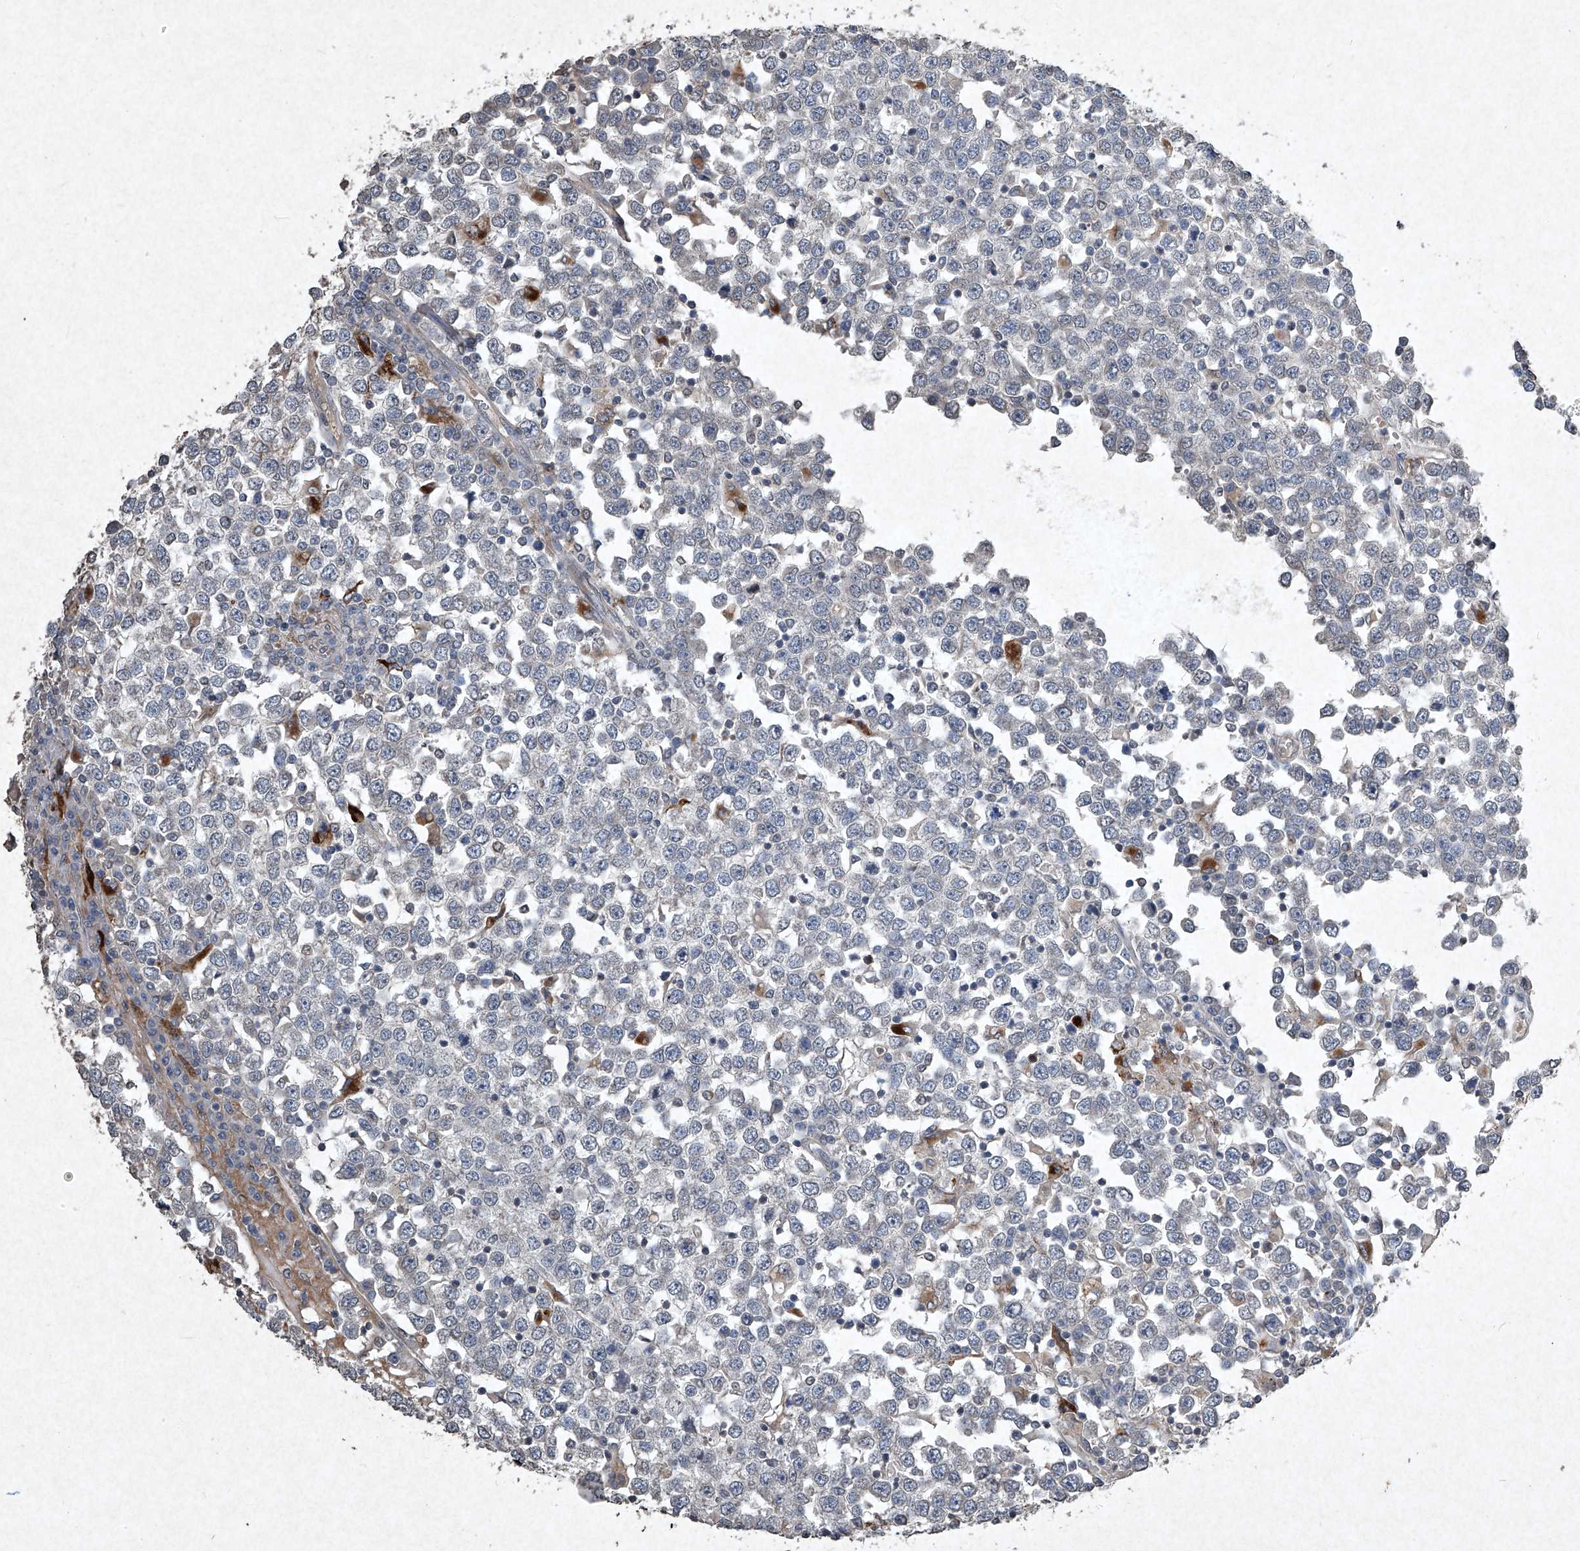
{"staining": {"intensity": "negative", "quantity": "none", "location": "none"}, "tissue": "testis cancer", "cell_type": "Tumor cells", "image_type": "cancer", "snomed": [{"axis": "morphology", "description": "Seminoma, NOS"}, {"axis": "topography", "description": "Testis"}], "caption": "Micrograph shows no protein expression in tumor cells of testis cancer (seminoma) tissue.", "gene": "MED16", "patient": {"sex": "male", "age": 65}}